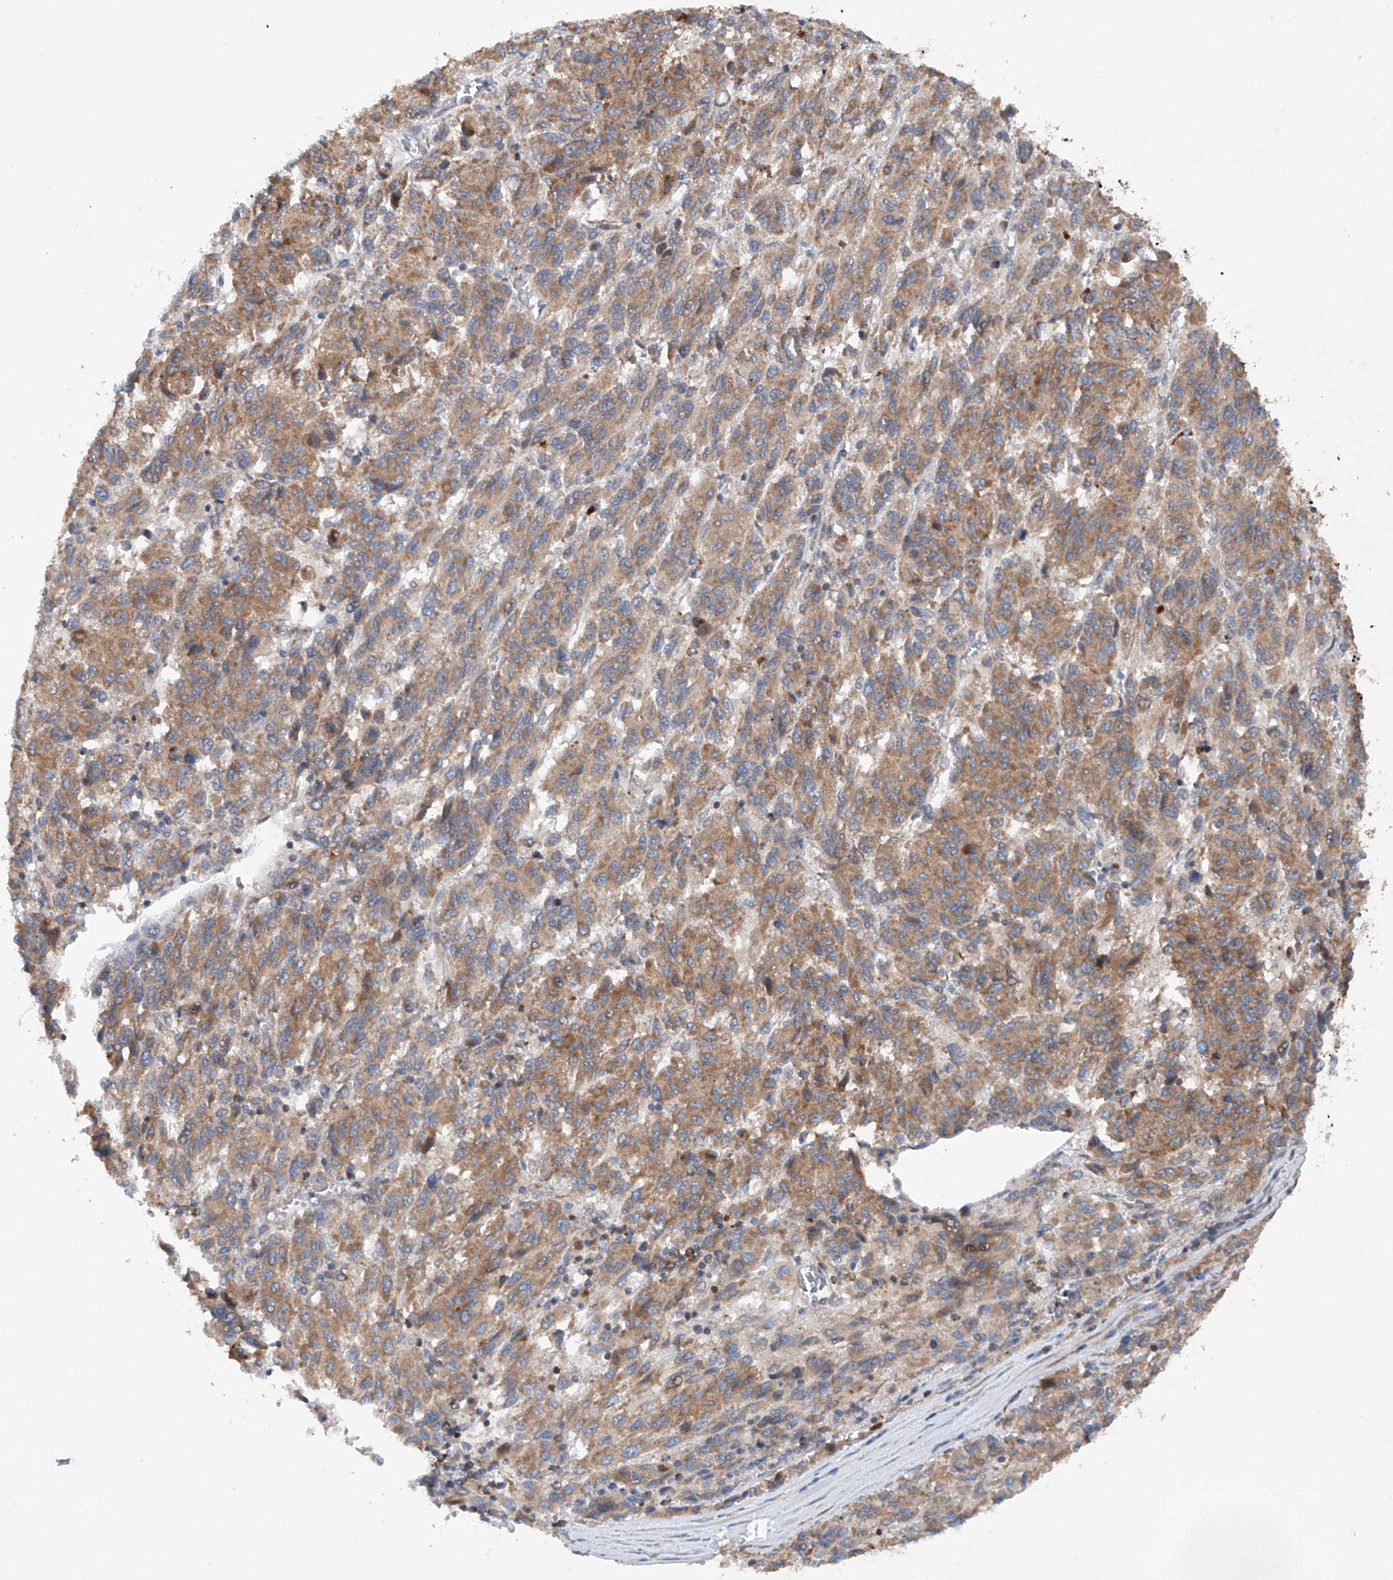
{"staining": {"intensity": "moderate", "quantity": ">75%", "location": "cytoplasmic/membranous"}, "tissue": "melanoma", "cell_type": "Tumor cells", "image_type": "cancer", "snomed": [{"axis": "morphology", "description": "Malignant melanoma, Metastatic site"}, {"axis": "topography", "description": "Lung"}], "caption": "Malignant melanoma (metastatic site) stained with a brown dye exhibits moderate cytoplasmic/membranous positive positivity in about >75% of tumor cells.", "gene": "CEP85L", "patient": {"sex": "male", "age": 64}}